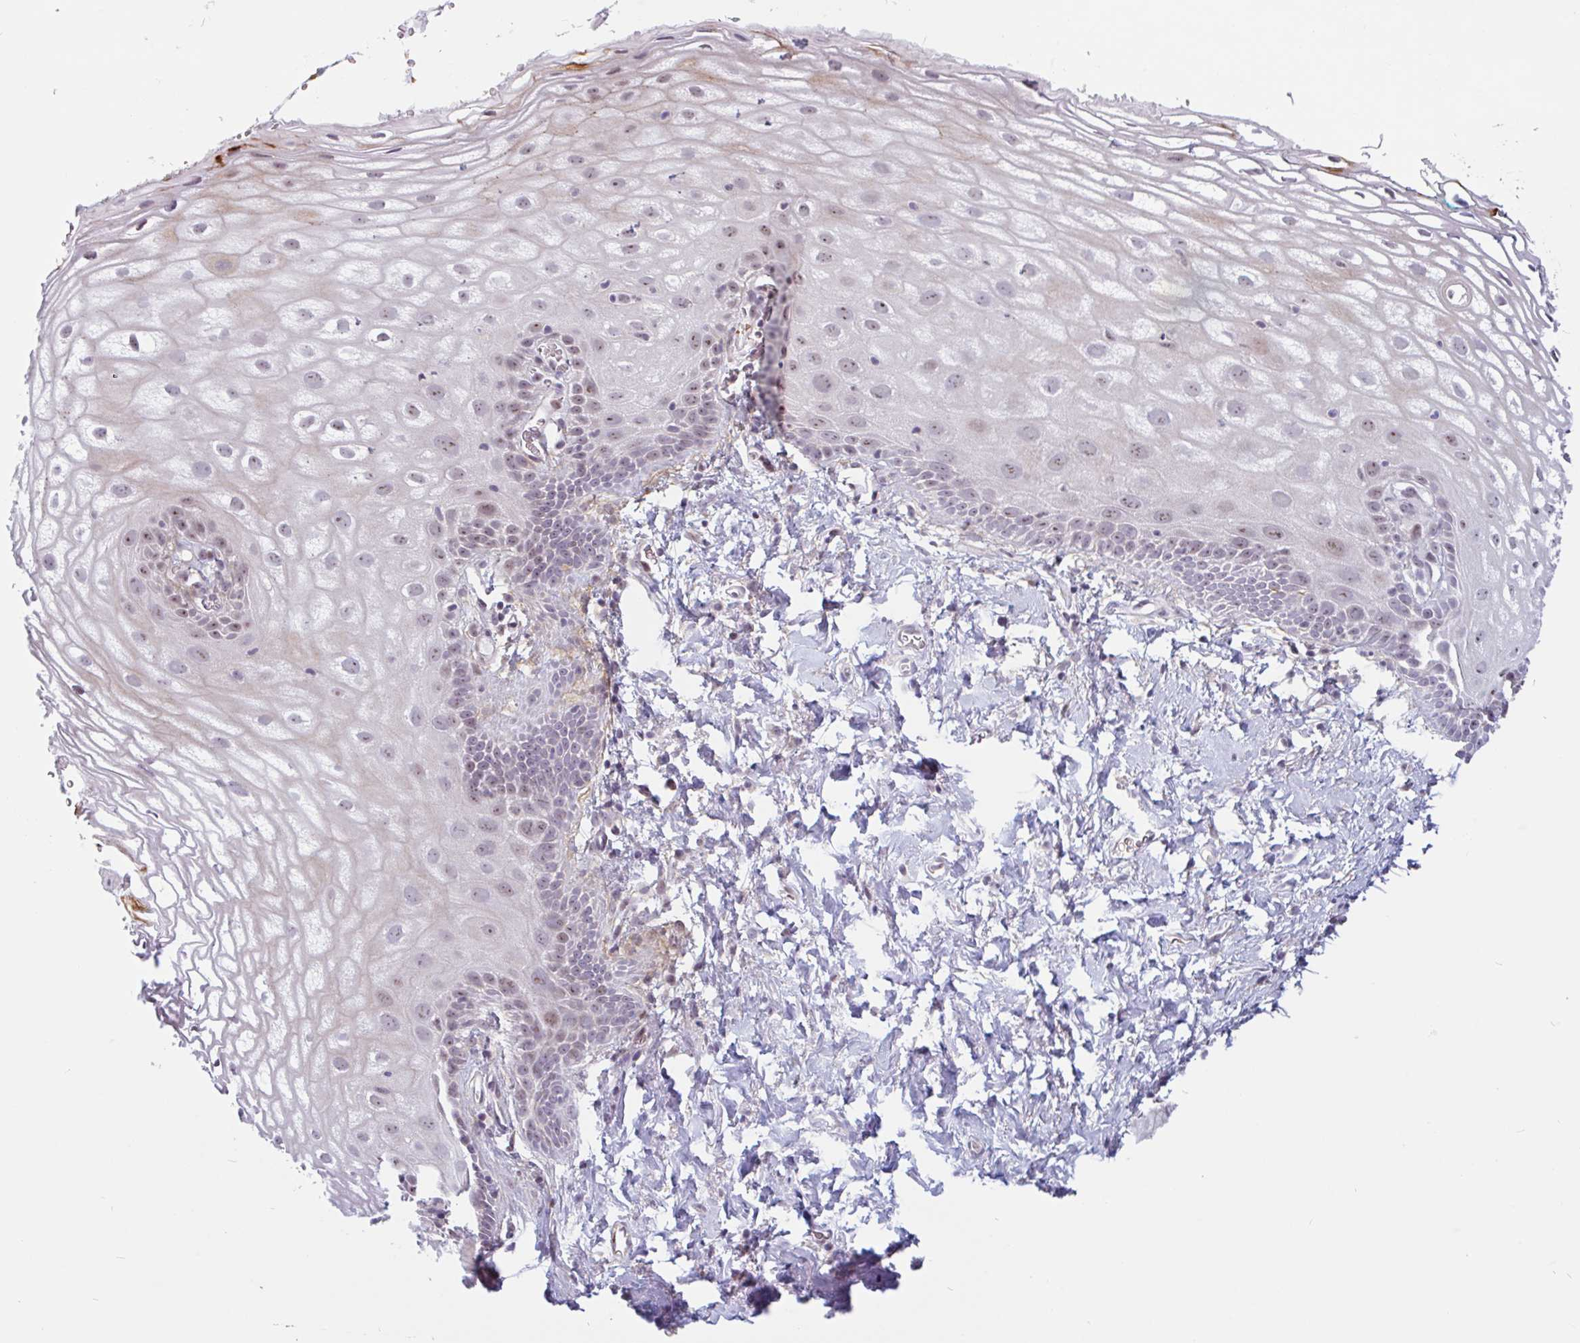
{"staining": {"intensity": "weak", "quantity": "25%-75%", "location": "nuclear"}, "tissue": "vagina", "cell_type": "Squamous epithelial cells", "image_type": "normal", "snomed": [{"axis": "morphology", "description": "Normal tissue, NOS"}, {"axis": "morphology", "description": "Adenocarcinoma, NOS"}, {"axis": "topography", "description": "Rectum"}, {"axis": "topography", "description": "Vagina"}, {"axis": "topography", "description": "Peripheral nerve tissue"}], "caption": "Weak nuclear staining is appreciated in approximately 25%-75% of squamous epithelial cells in benign vagina.", "gene": "TMEM119", "patient": {"sex": "female", "age": 71}}